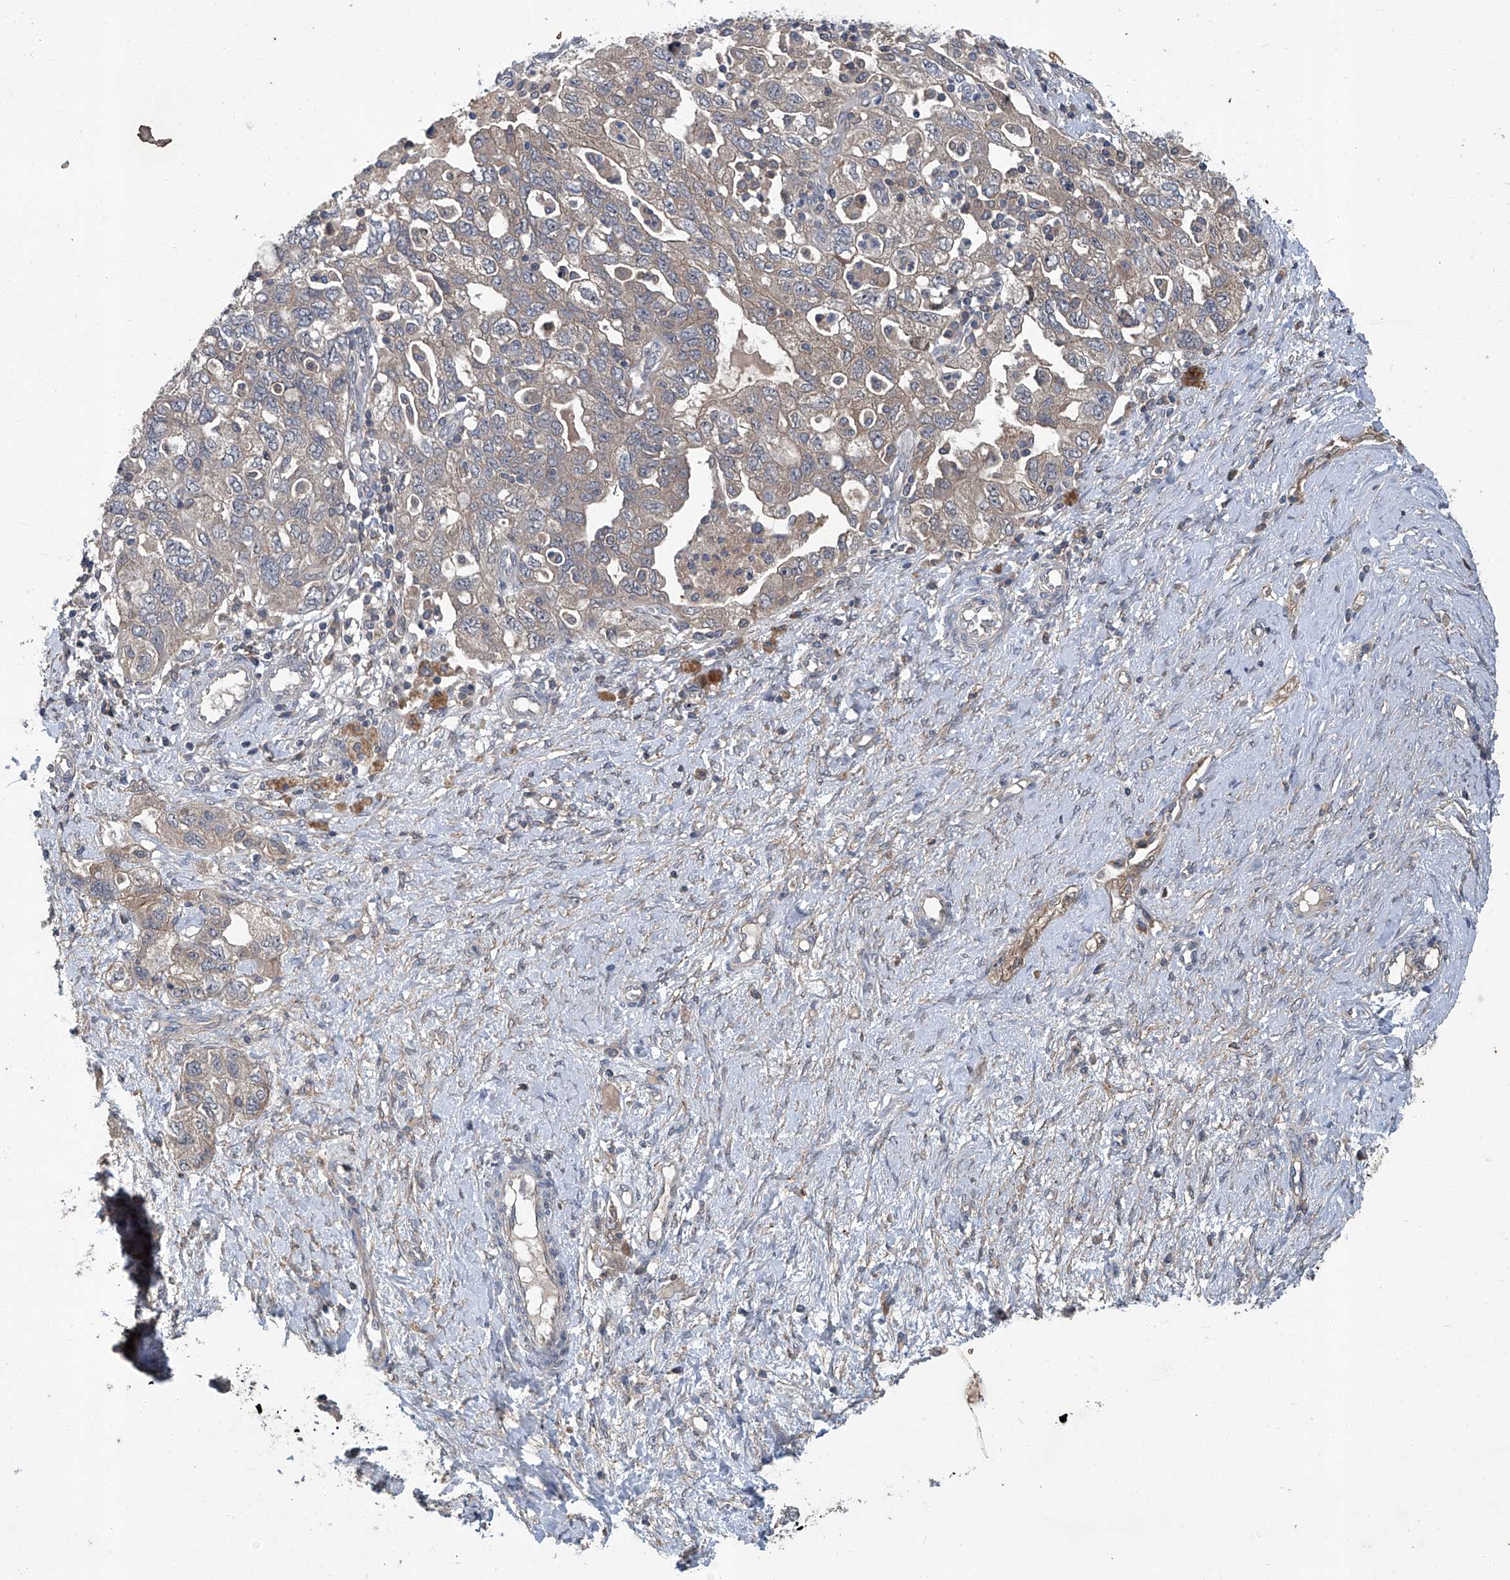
{"staining": {"intensity": "negative", "quantity": "none", "location": "none"}, "tissue": "ovarian cancer", "cell_type": "Tumor cells", "image_type": "cancer", "snomed": [{"axis": "morphology", "description": "Carcinoma, NOS"}, {"axis": "morphology", "description": "Cystadenocarcinoma, serous, NOS"}, {"axis": "topography", "description": "Ovary"}], "caption": "Immunohistochemistry of human ovarian cancer (carcinoma) displays no expression in tumor cells.", "gene": "ANKRD34A", "patient": {"sex": "female", "age": 69}}